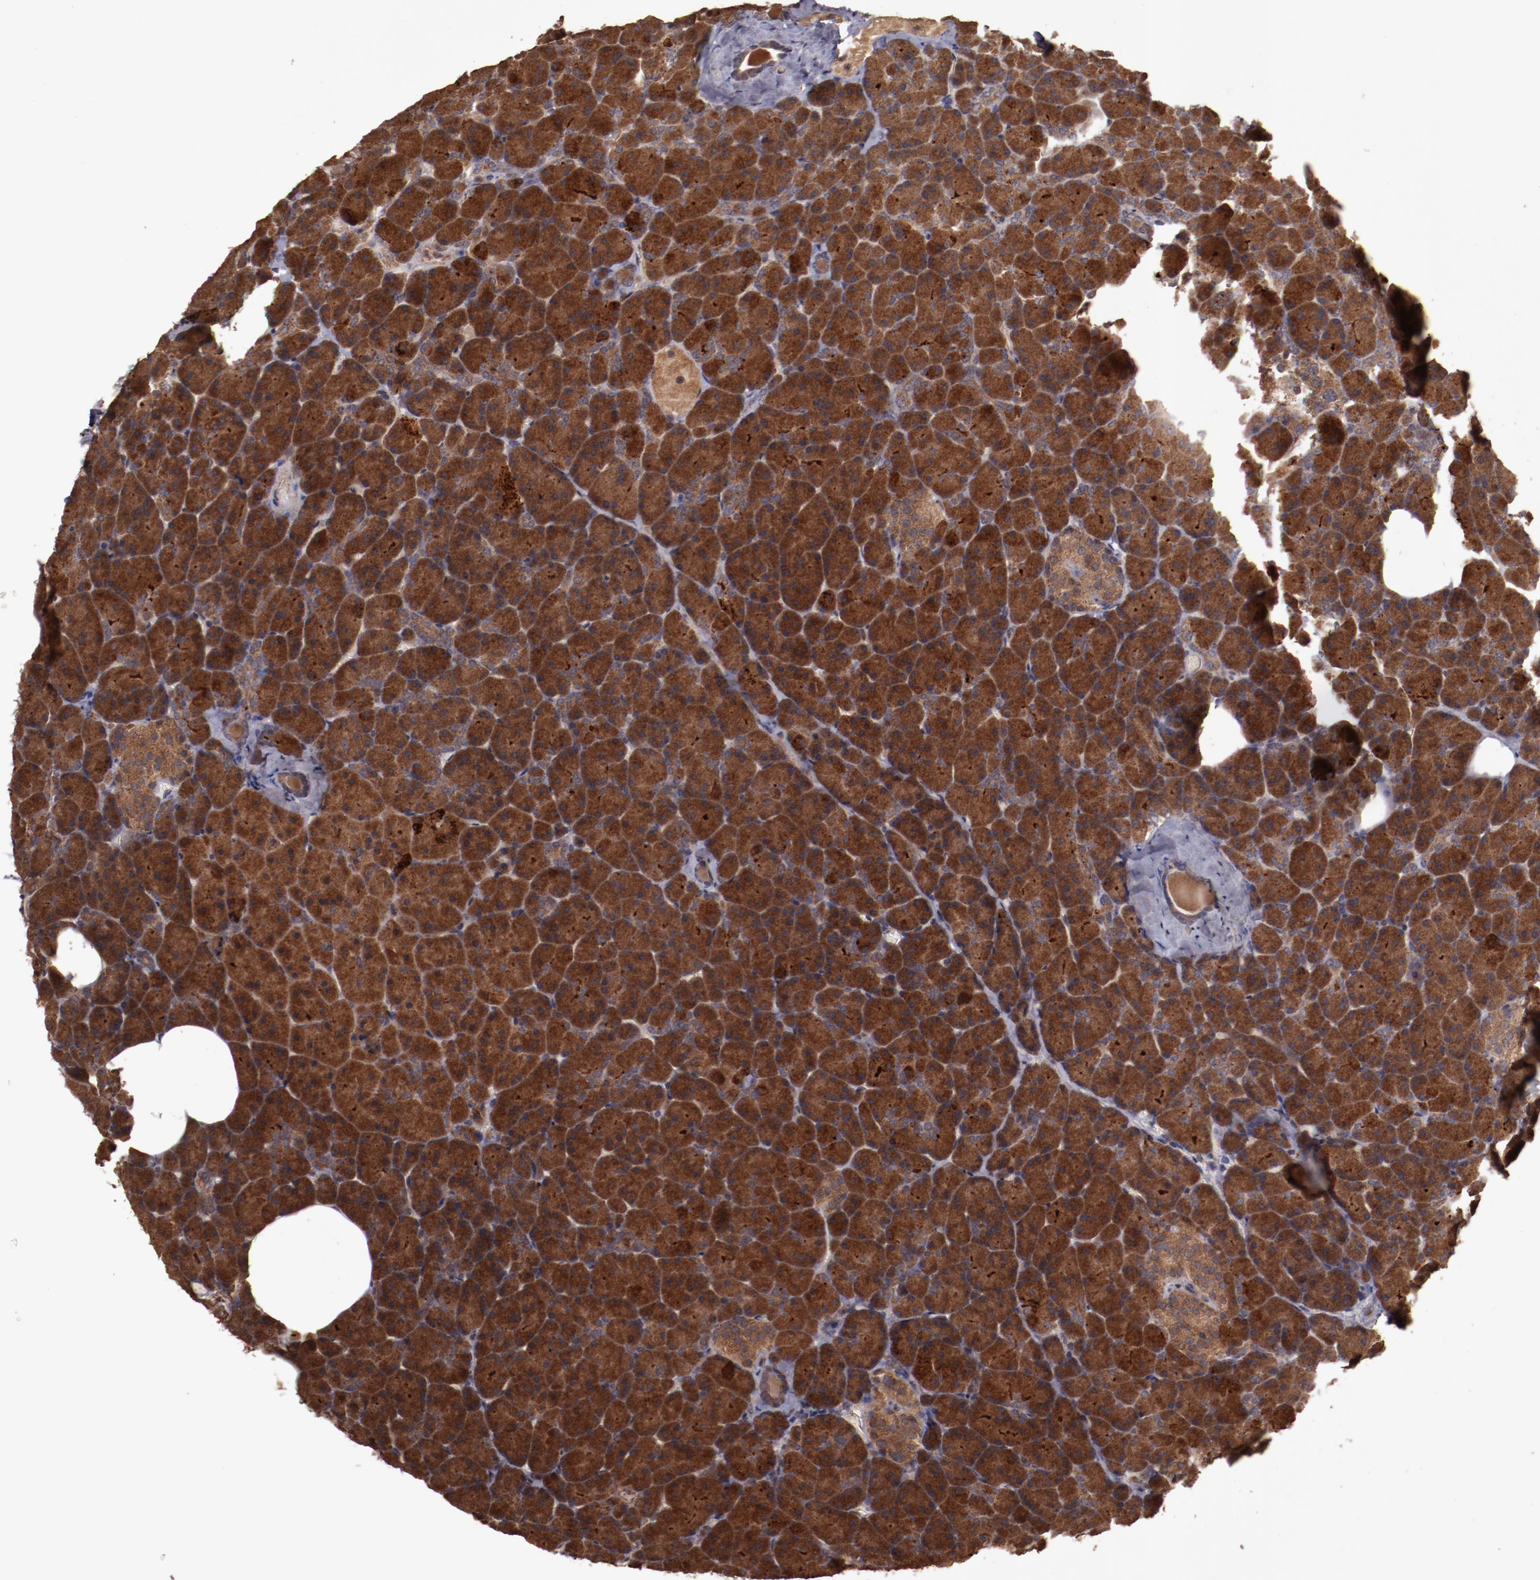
{"staining": {"intensity": "strong", "quantity": ">75%", "location": "cytoplasmic/membranous"}, "tissue": "pancreas", "cell_type": "Exocrine glandular cells", "image_type": "normal", "snomed": [{"axis": "morphology", "description": "Normal tissue, NOS"}, {"axis": "topography", "description": "Pancreas"}], "caption": "Exocrine glandular cells show strong cytoplasmic/membranous staining in approximately >75% of cells in normal pancreas.", "gene": "TXNDC16", "patient": {"sex": "female", "age": 35}}